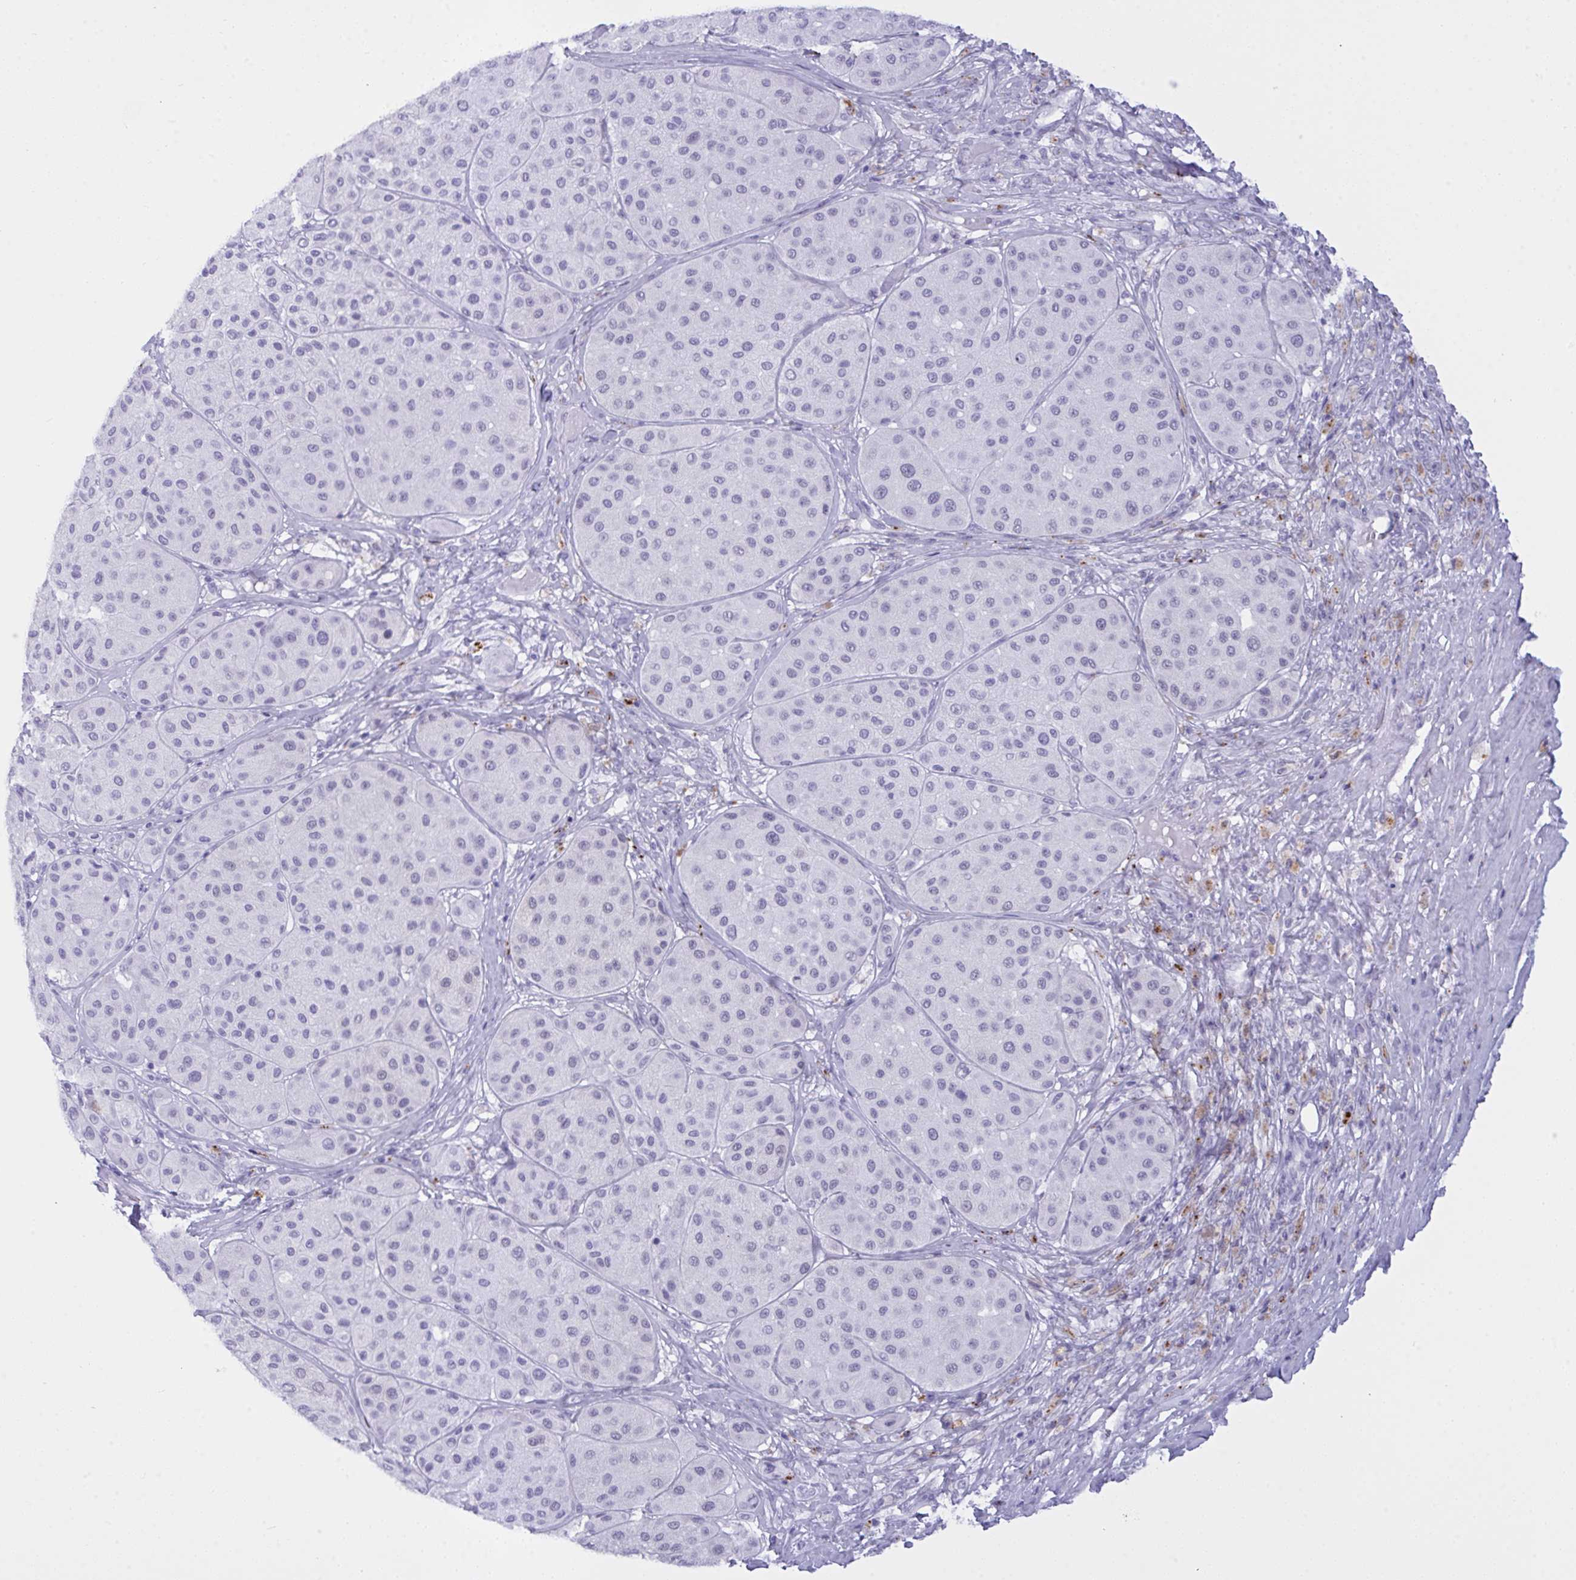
{"staining": {"intensity": "negative", "quantity": "none", "location": "none"}, "tissue": "melanoma", "cell_type": "Tumor cells", "image_type": "cancer", "snomed": [{"axis": "morphology", "description": "Malignant melanoma, Metastatic site"}, {"axis": "topography", "description": "Smooth muscle"}], "caption": "This is an immunohistochemistry (IHC) photomicrograph of human melanoma. There is no positivity in tumor cells.", "gene": "ELN", "patient": {"sex": "male", "age": 41}}